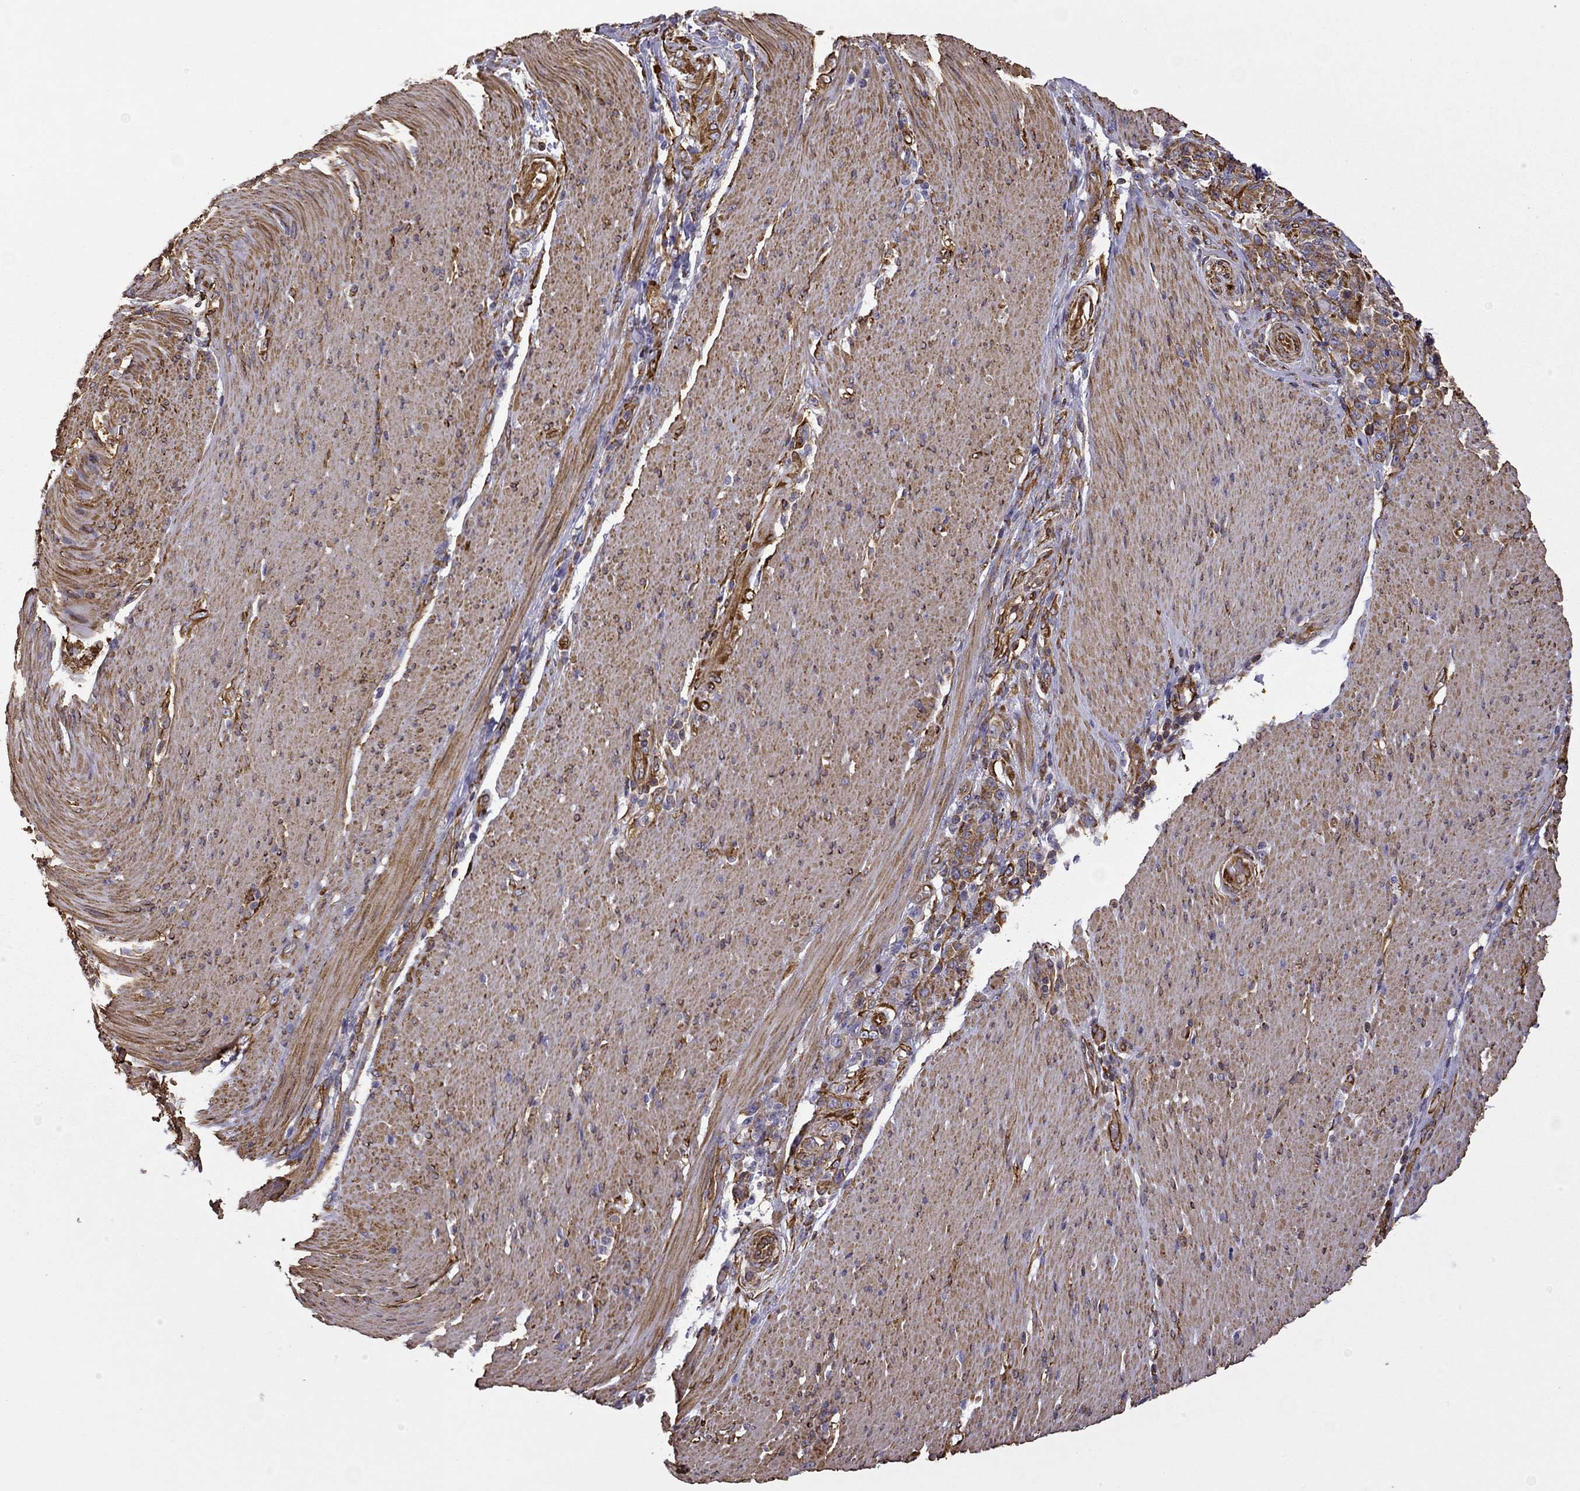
{"staining": {"intensity": "weak", "quantity": ">75%", "location": "cytoplasmic/membranous"}, "tissue": "stomach cancer", "cell_type": "Tumor cells", "image_type": "cancer", "snomed": [{"axis": "morphology", "description": "Adenocarcinoma, NOS"}, {"axis": "topography", "description": "Stomach"}], "caption": "DAB immunohistochemical staining of human adenocarcinoma (stomach) exhibits weak cytoplasmic/membranous protein staining in approximately >75% of tumor cells.", "gene": "MAP4", "patient": {"sex": "female", "age": 79}}